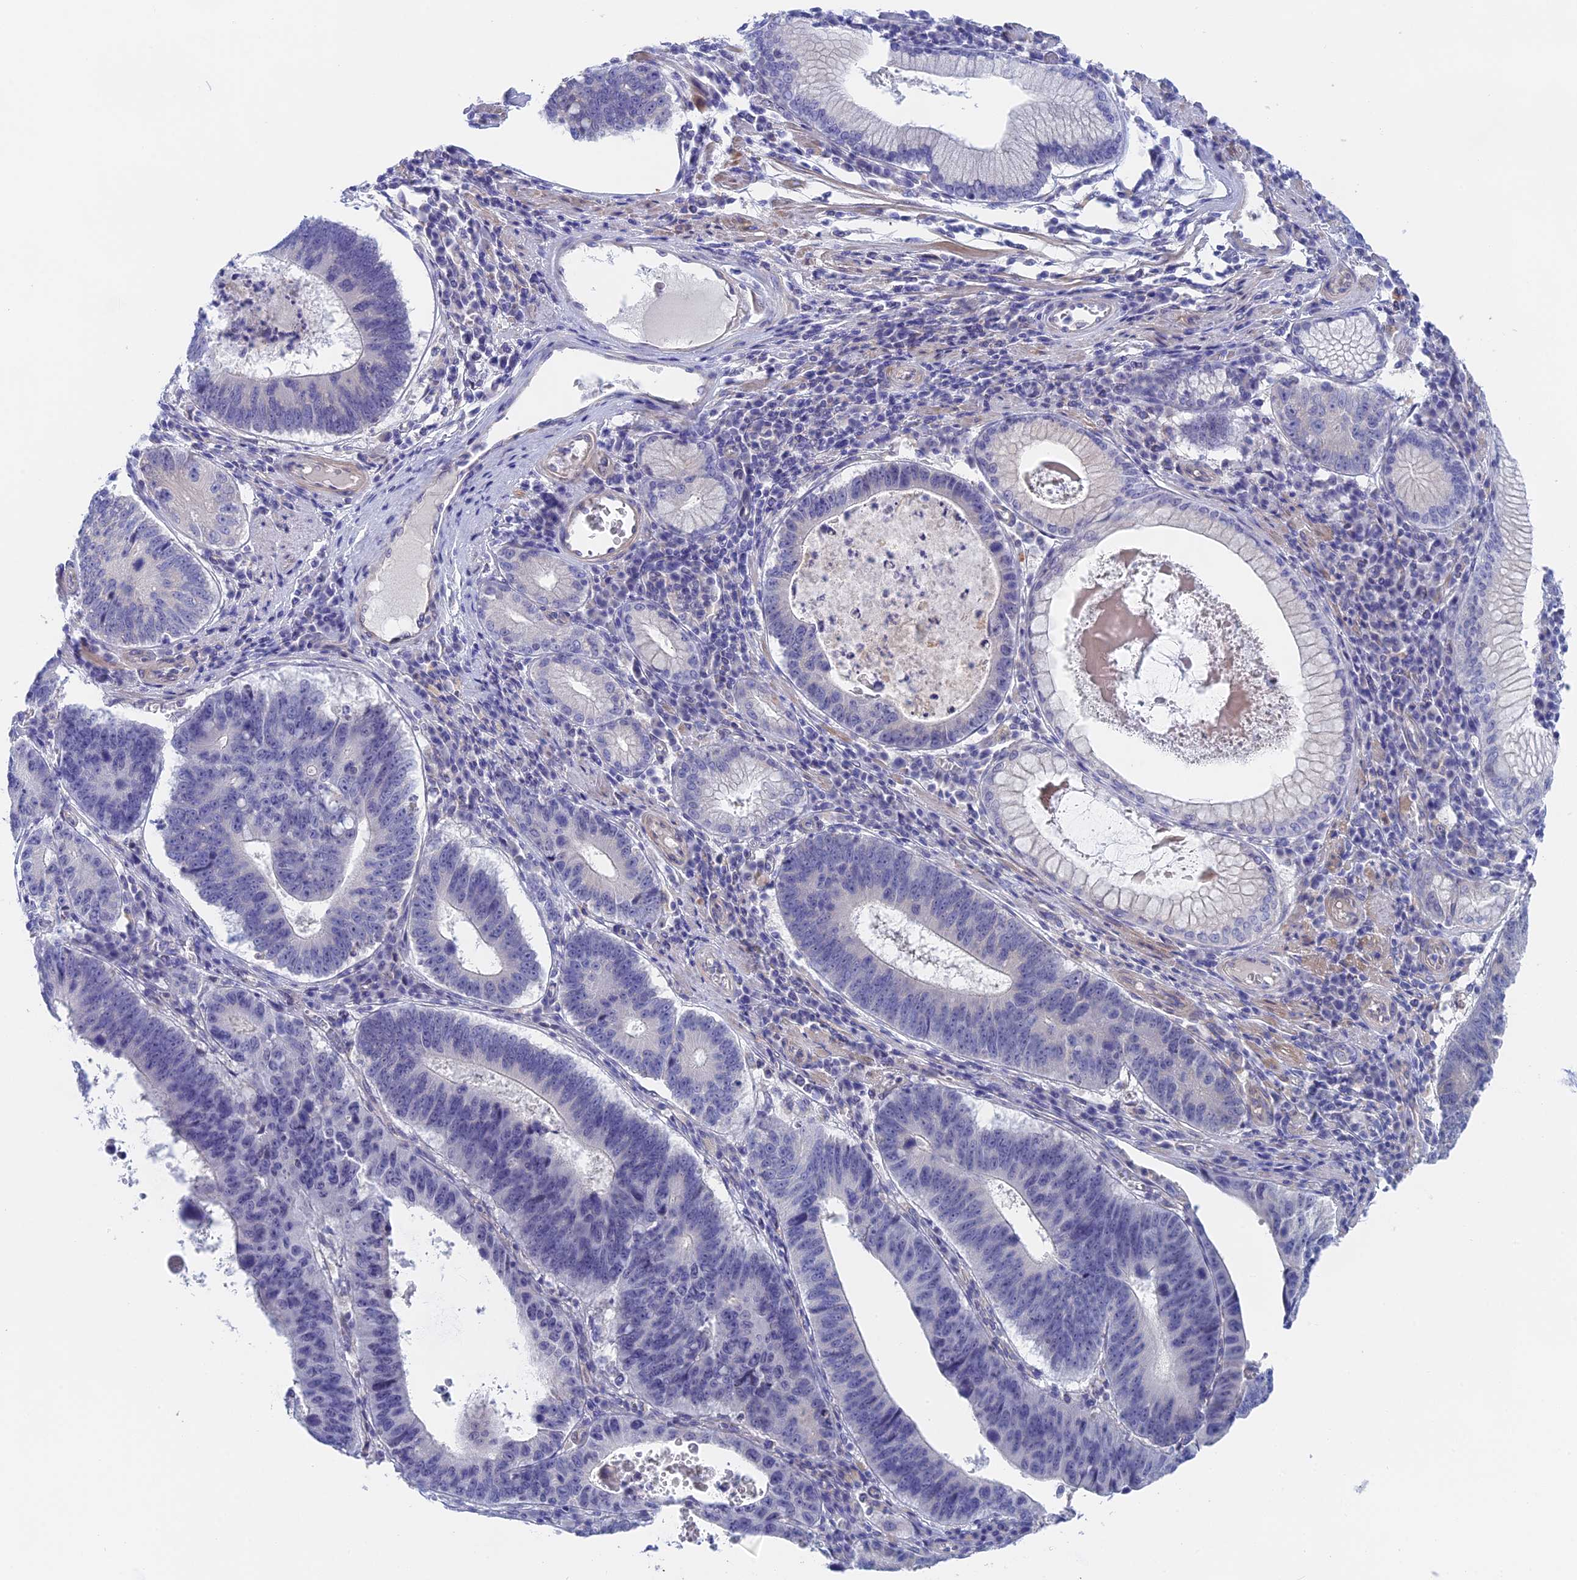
{"staining": {"intensity": "negative", "quantity": "none", "location": "none"}, "tissue": "stomach cancer", "cell_type": "Tumor cells", "image_type": "cancer", "snomed": [{"axis": "morphology", "description": "Adenocarcinoma, NOS"}, {"axis": "topography", "description": "Stomach"}], "caption": "This is an IHC micrograph of human stomach cancer. There is no expression in tumor cells.", "gene": "GLB1L", "patient": {"sex": "male", "age": 59}}